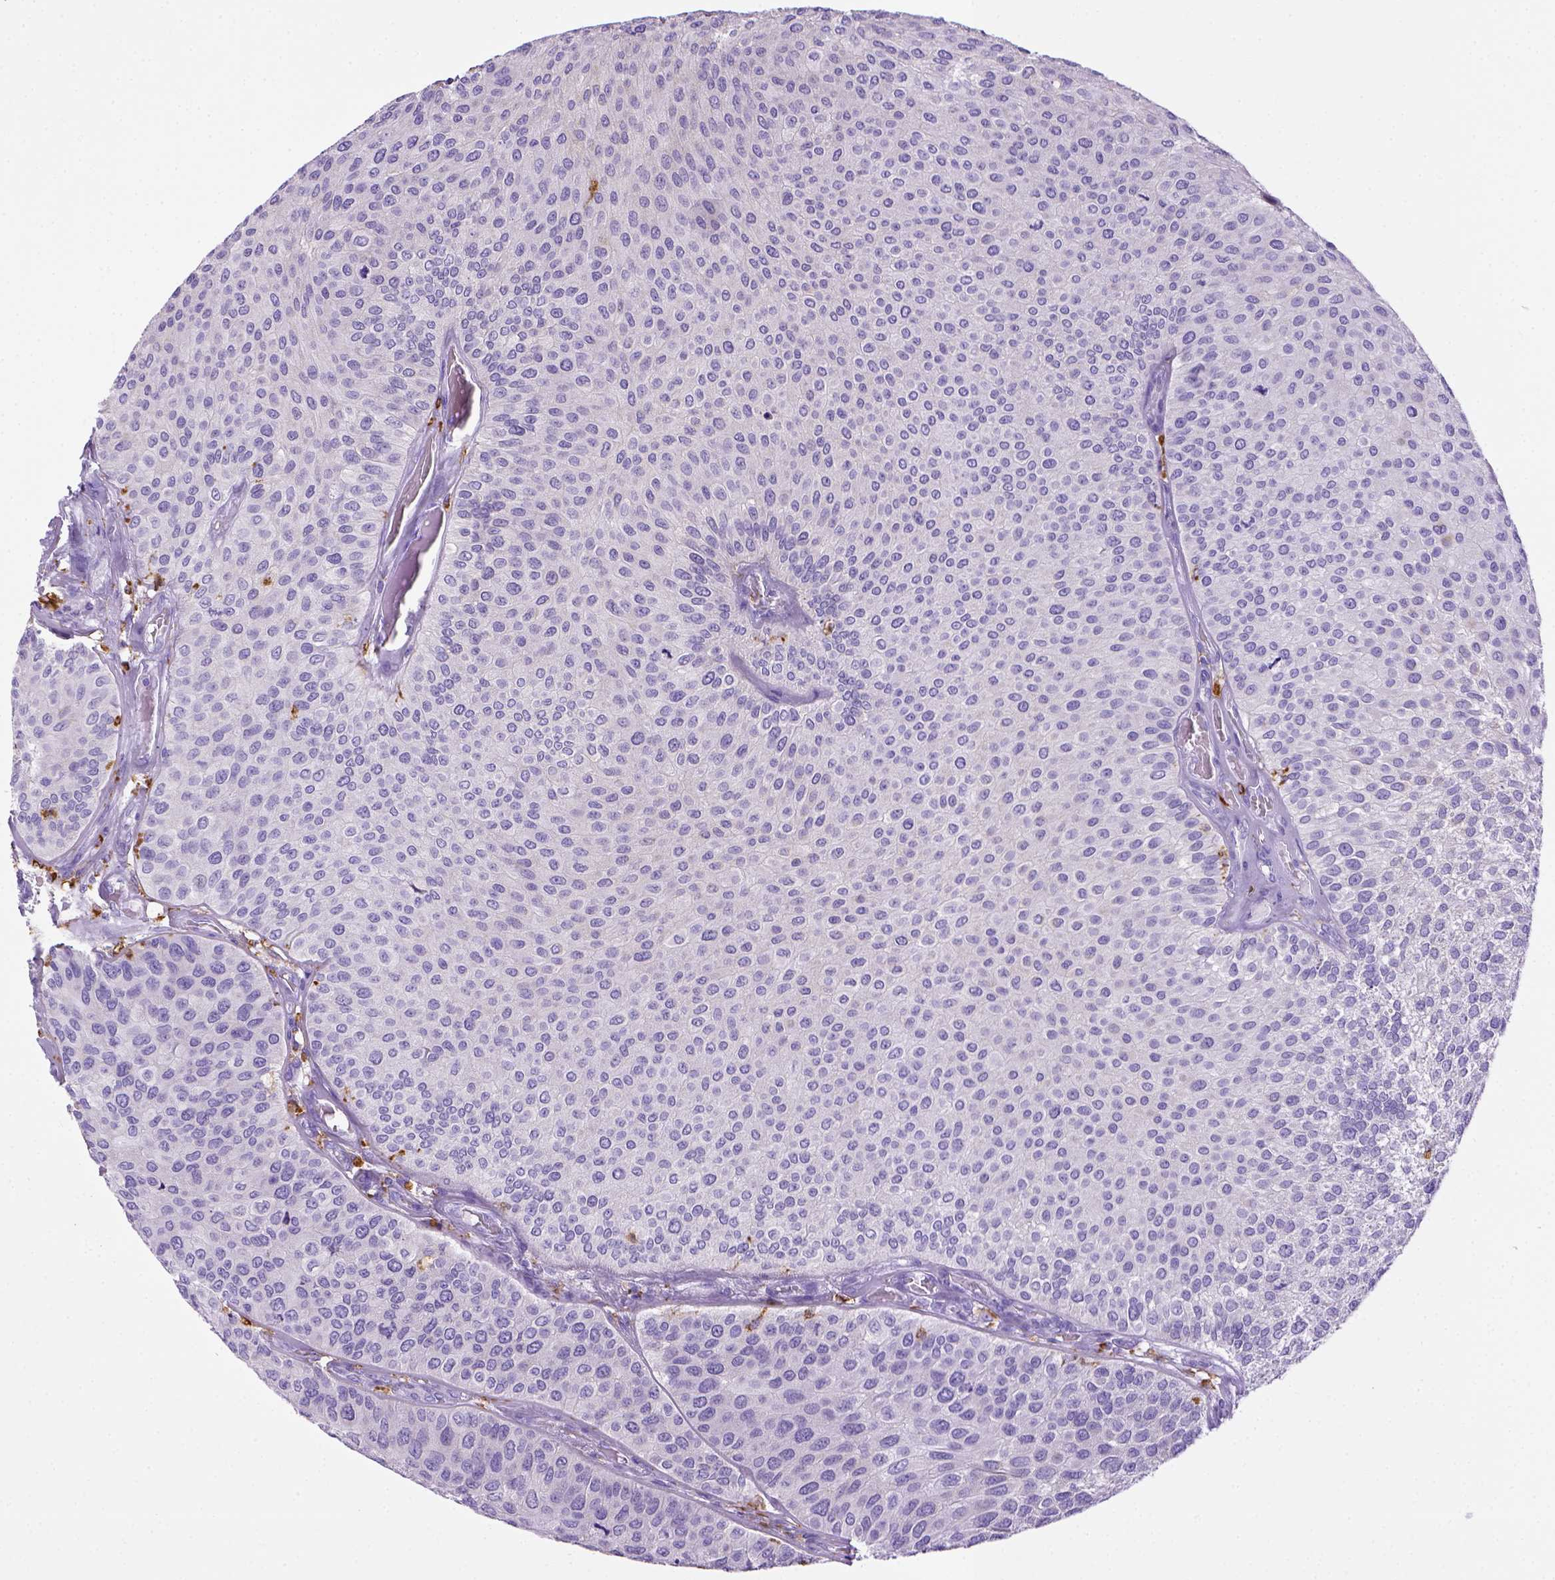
{"staining": {"intensity": "negative", "quantity": "none", "location": "none"}, "tissue": "urothelial cancer", "cell_type": "Tumor cells", "image_type": "cancer", "snomed": [{"axis": "morphology", "description": "Urothelial carcinoma, Low grade"}, {"axis": "topography", "description": "Urinary bladder"}], "caption": "An IHC image of urothelial carcinoma (low-grade) is shown. There is no staining in tumor cells of urothelial carcinoma (low-grade).", "gene": "CD68", "patient": {"sex": "female", "age": 87}}